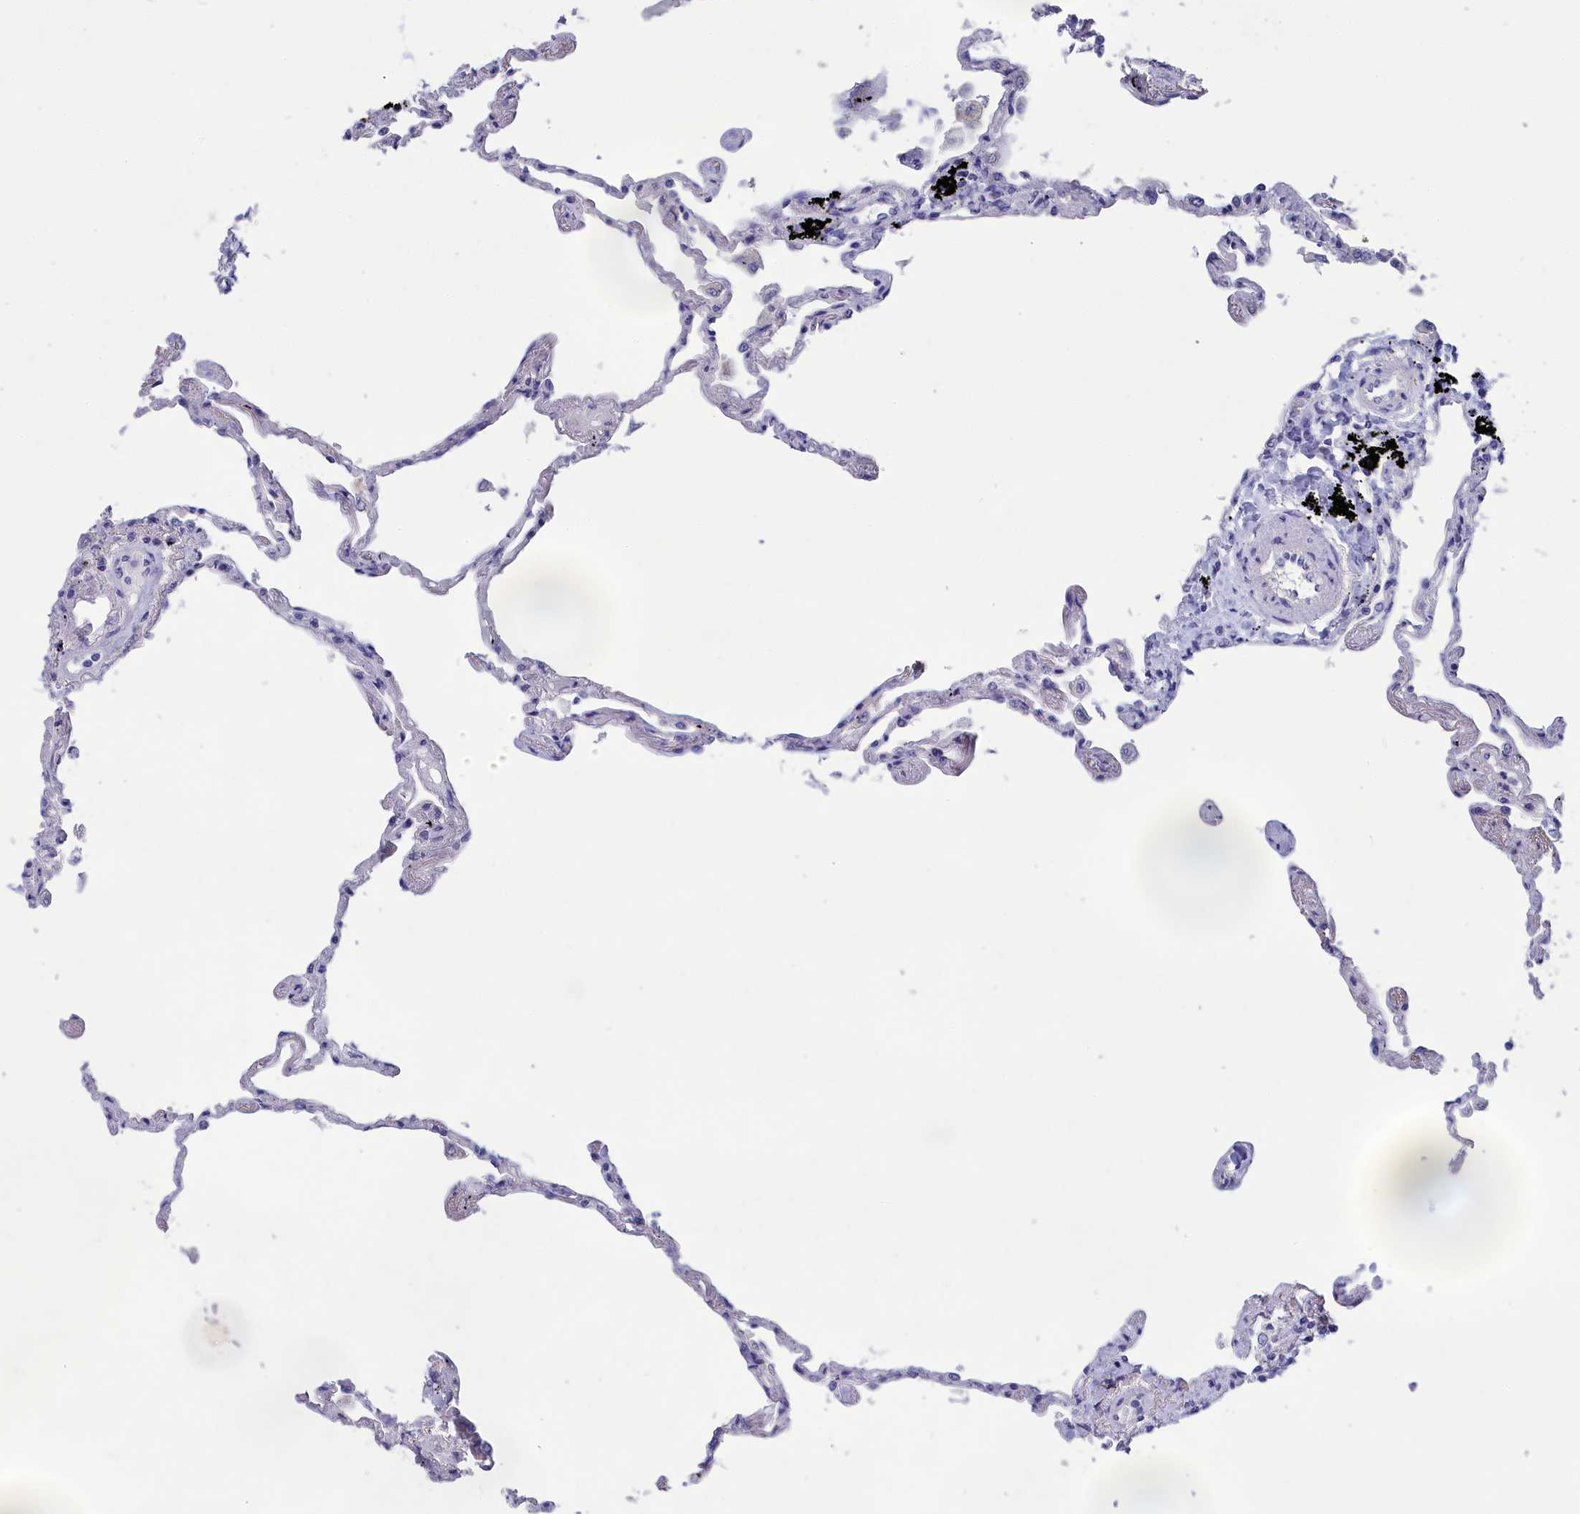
{"staining": {"intensity": "negative", "quantity": "none", "location": "none"}, "tissue": "lung", "cell_type": "Alveolar cells", "image_type": "normal", "snomed": [{"axis": "morphology", "description": "Normal tissue, NOS"}, {"axis": "topography", "description": "Lung"}], "caption": "DAB immunohistochemical staining of benign lung exhibits no significant staining in alveolar cells.", "gene": "PRDM12", "patient": {"sex": "female", "age": 67}}